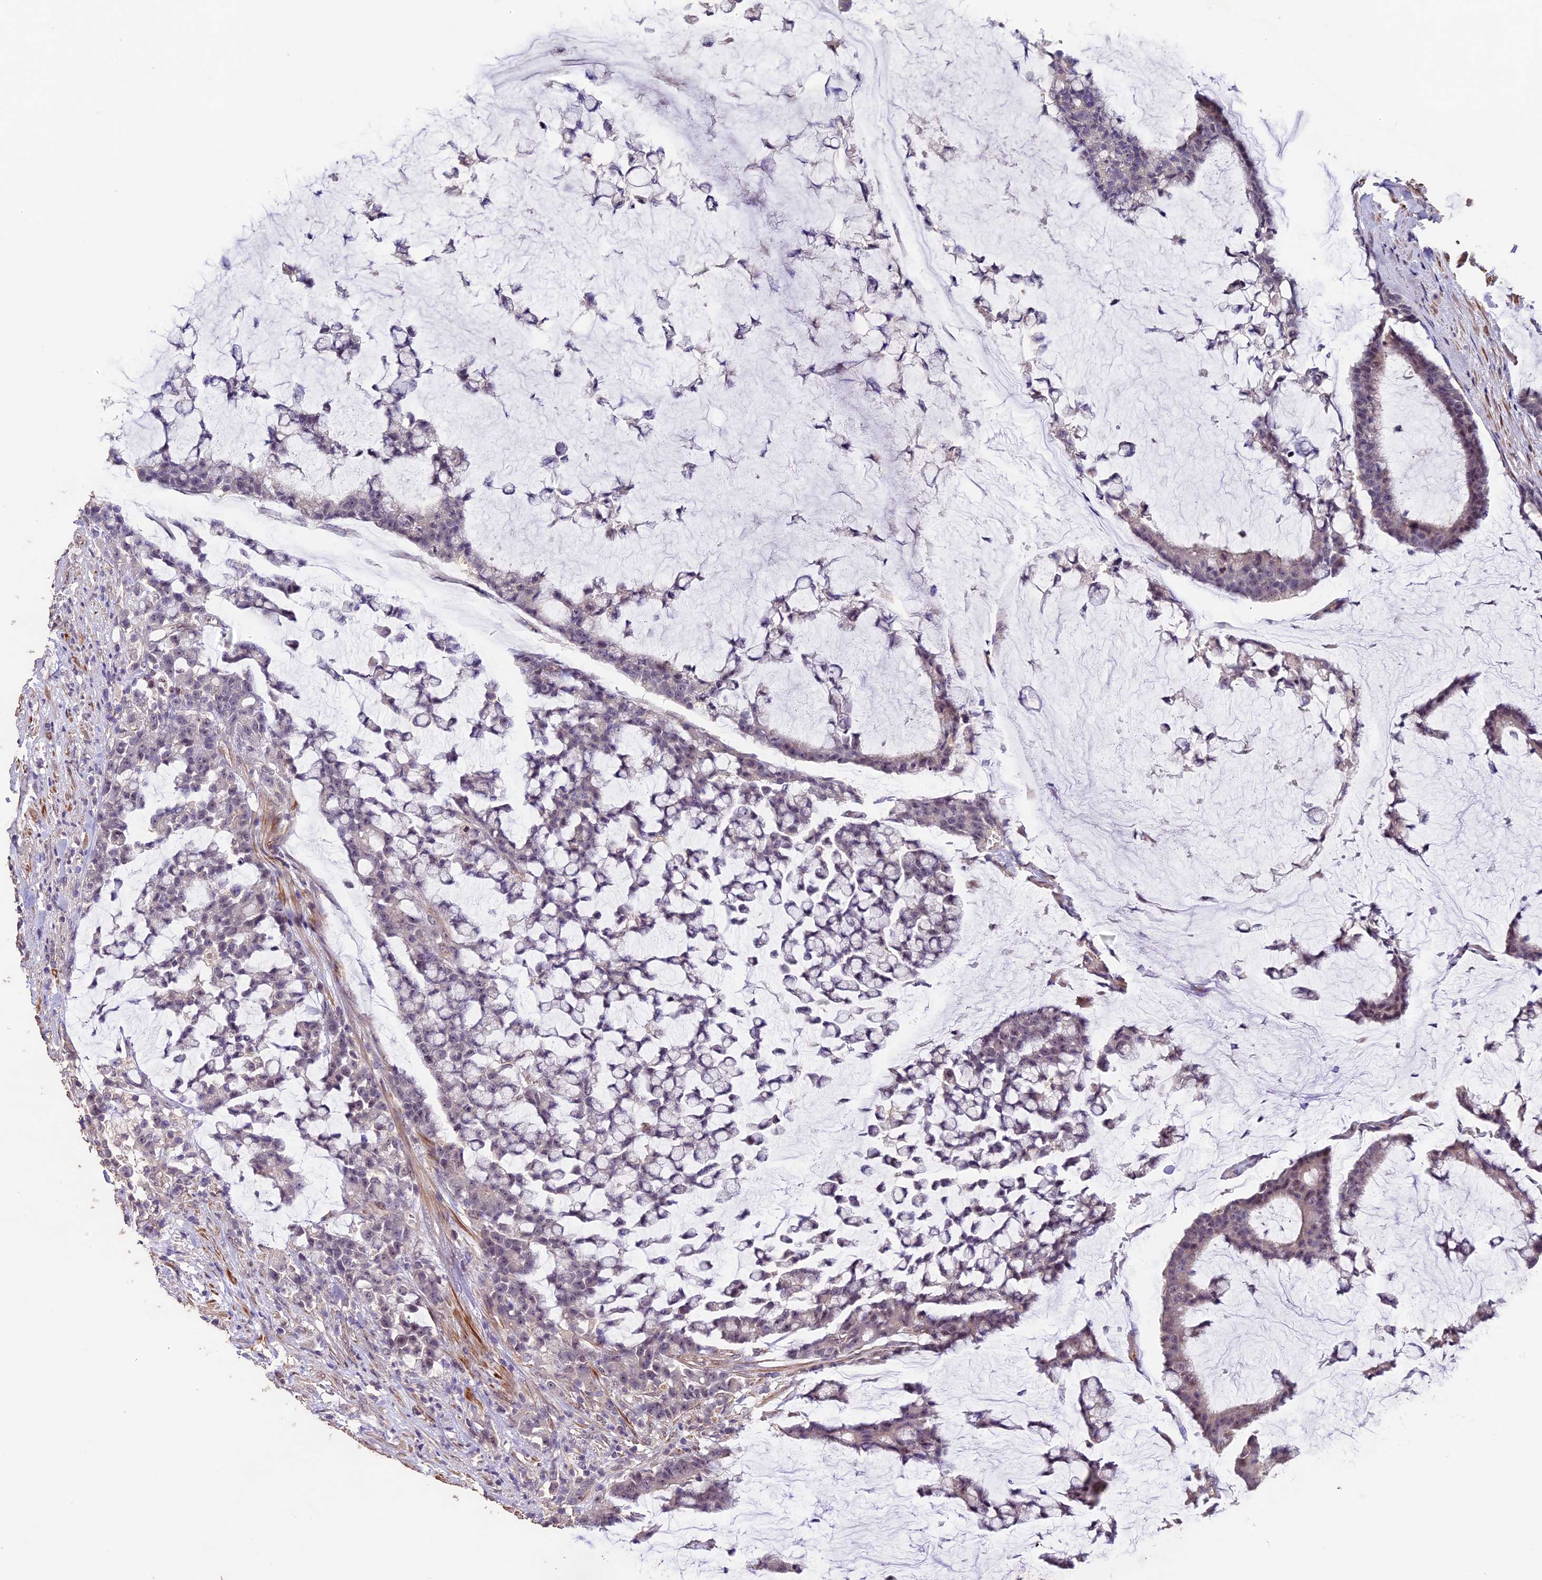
{"staining": {"intensity": "negative", "quantity": "none", "location": "none"}, "tissue": "colorectal cancer", "cell_type": "Tumor cells", "image_type": "cancer", "snomed": [{"axis": "morphology", "description": "Adenocarcinoma, NOS"}, {"axis": "topography", "description": "Colon"}], "caption": "Colorectal cancer (adenocarcinoma) stained for a protein using immunohistochemistry shows no expression tumor cells.", "gene": "GNB5", "patient": {"sex": "female", "age": 84}}